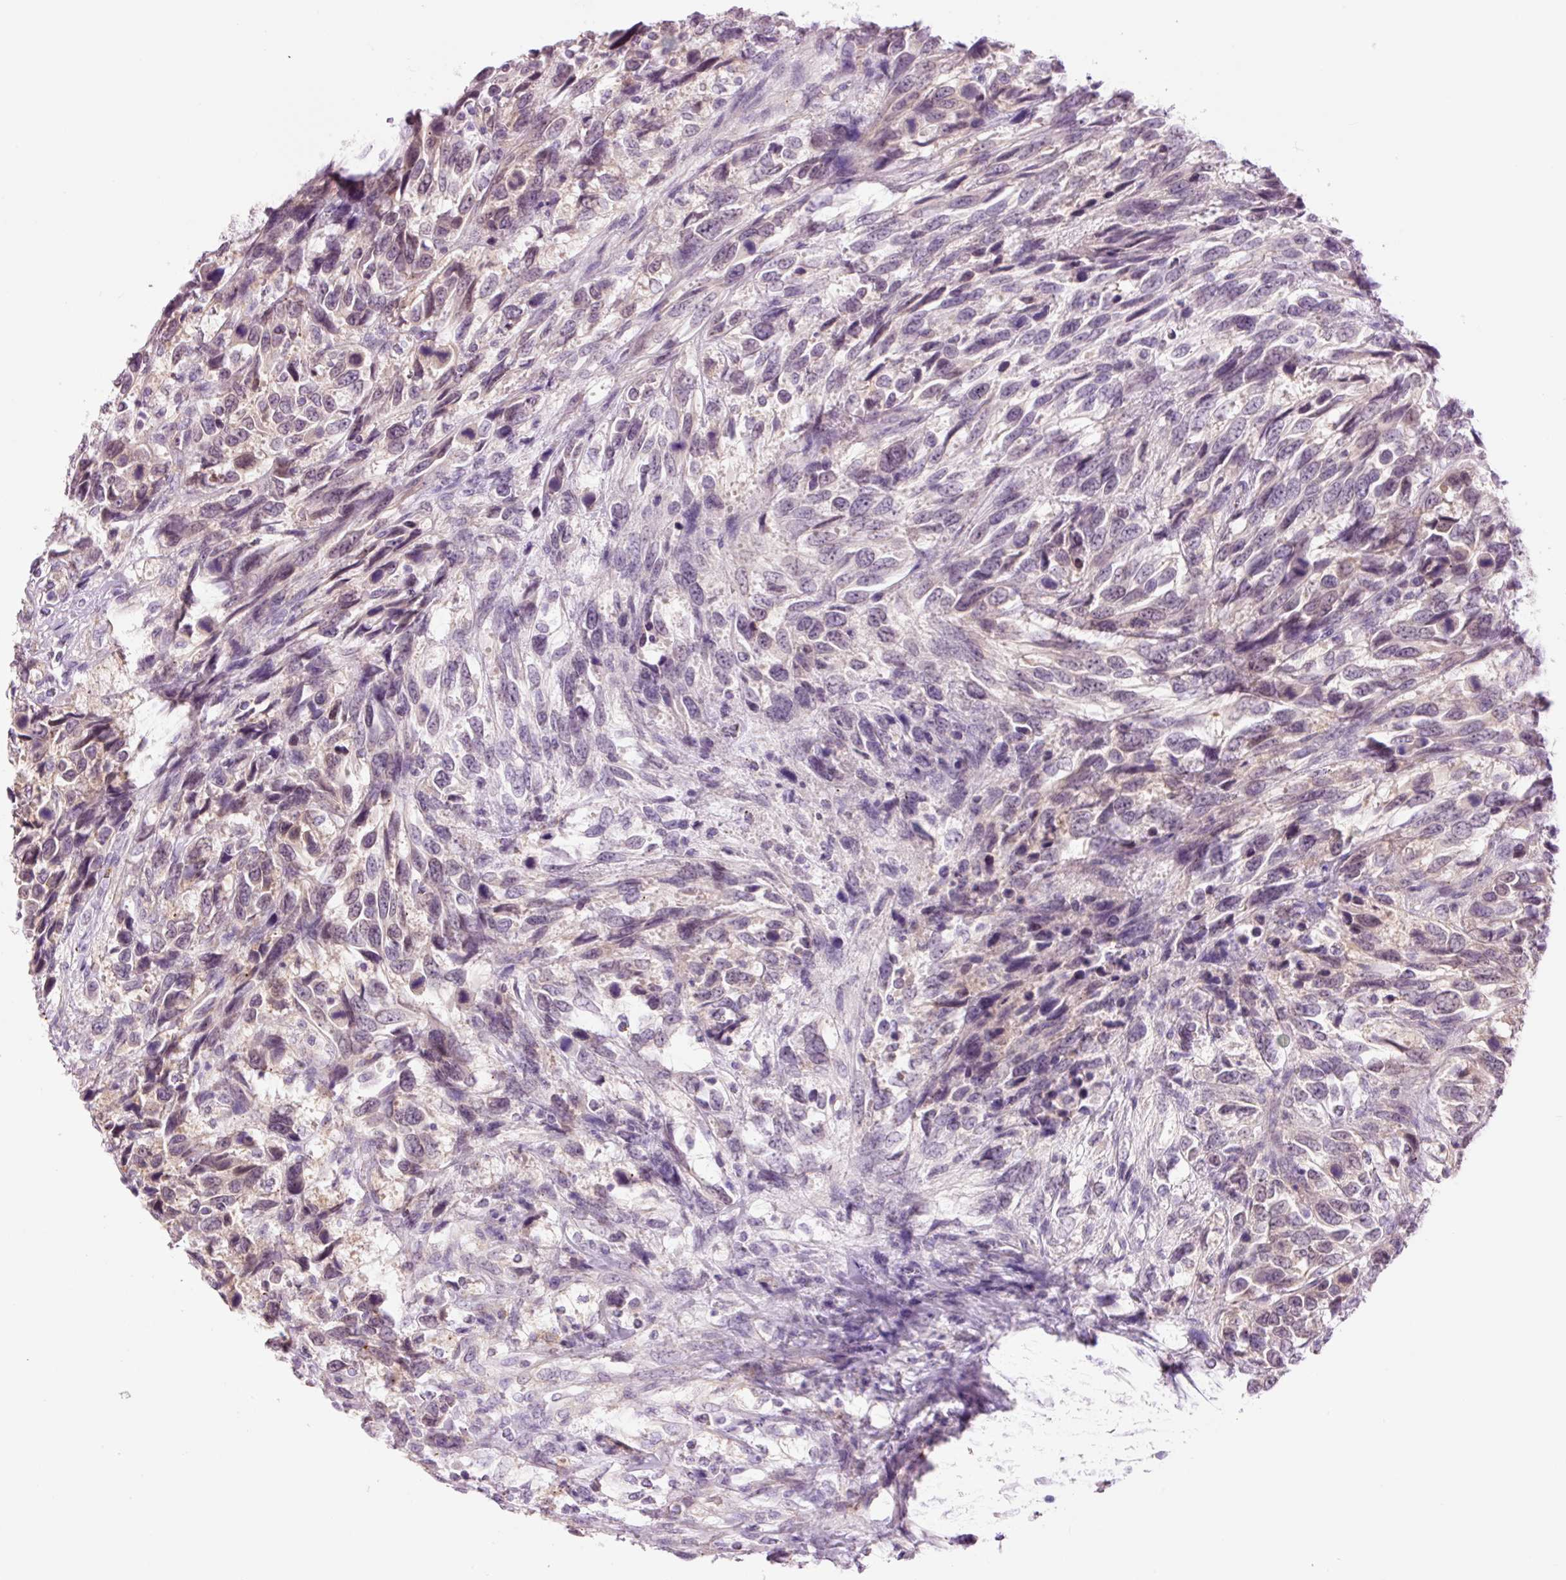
{"staining": {"intensity": "weak", "quantity": "<25%", "location": "nuclear"}, "tissue": "urothelial cancer", "cell_type": "Tumor cells", "image_type": "cancer", "snomed": [{"axis": "morphology", "description": "Urothelial carcinoma, High grade"}, {"axis": "topography", "description": "Urinary bladder"}], "caption": "IHC histopathology image of neoplastic tissue: human high-grade urothelial carcinoma stained with DAB (3,3'-diaminobenzidine) demonstrates no significant protein positivity in tumor cells.", "gene": "HSPA4L", "patient": {"sex": "female", "age": 70}}